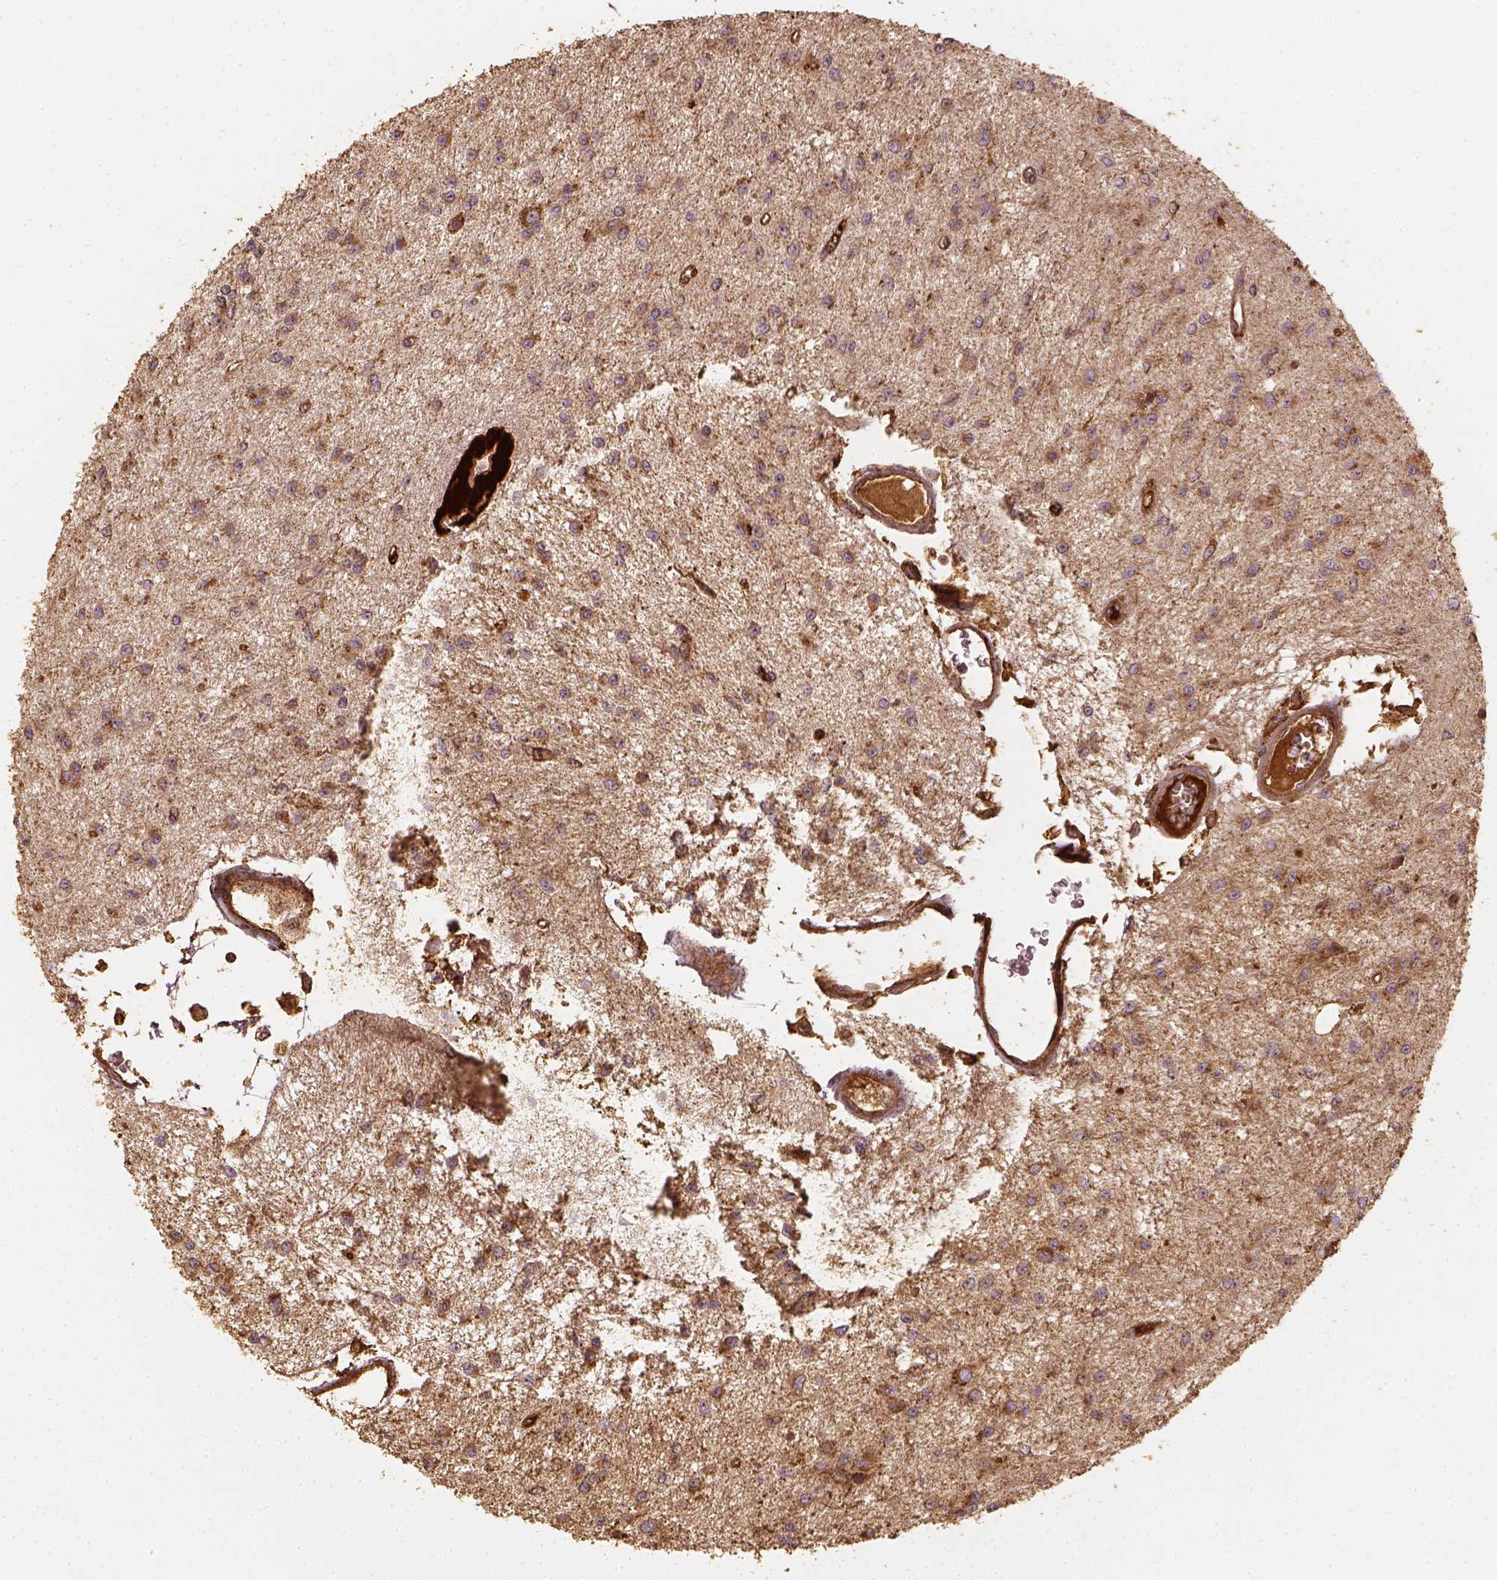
{"staining": {"intensity": "moderate", "quantity": ">75%", "location": "cytoplasmic/membranous"}, "tissue": "glioma", "cell_type": "Tumor cells", "image_type": "cancer", "snomed": [{"axis": "morphology", "description": "Glioma, malignant, Low grade"}, {"axis": "topography", "description": "Brain"}], "caption": "Human glioma stained for a protein (brown) demonstrates moderate cytoplasmic/membranous positive staining in about >75% of tumor cells.", "gene": "VEGFA", "patient": {"sex": "female", "age": 45}}